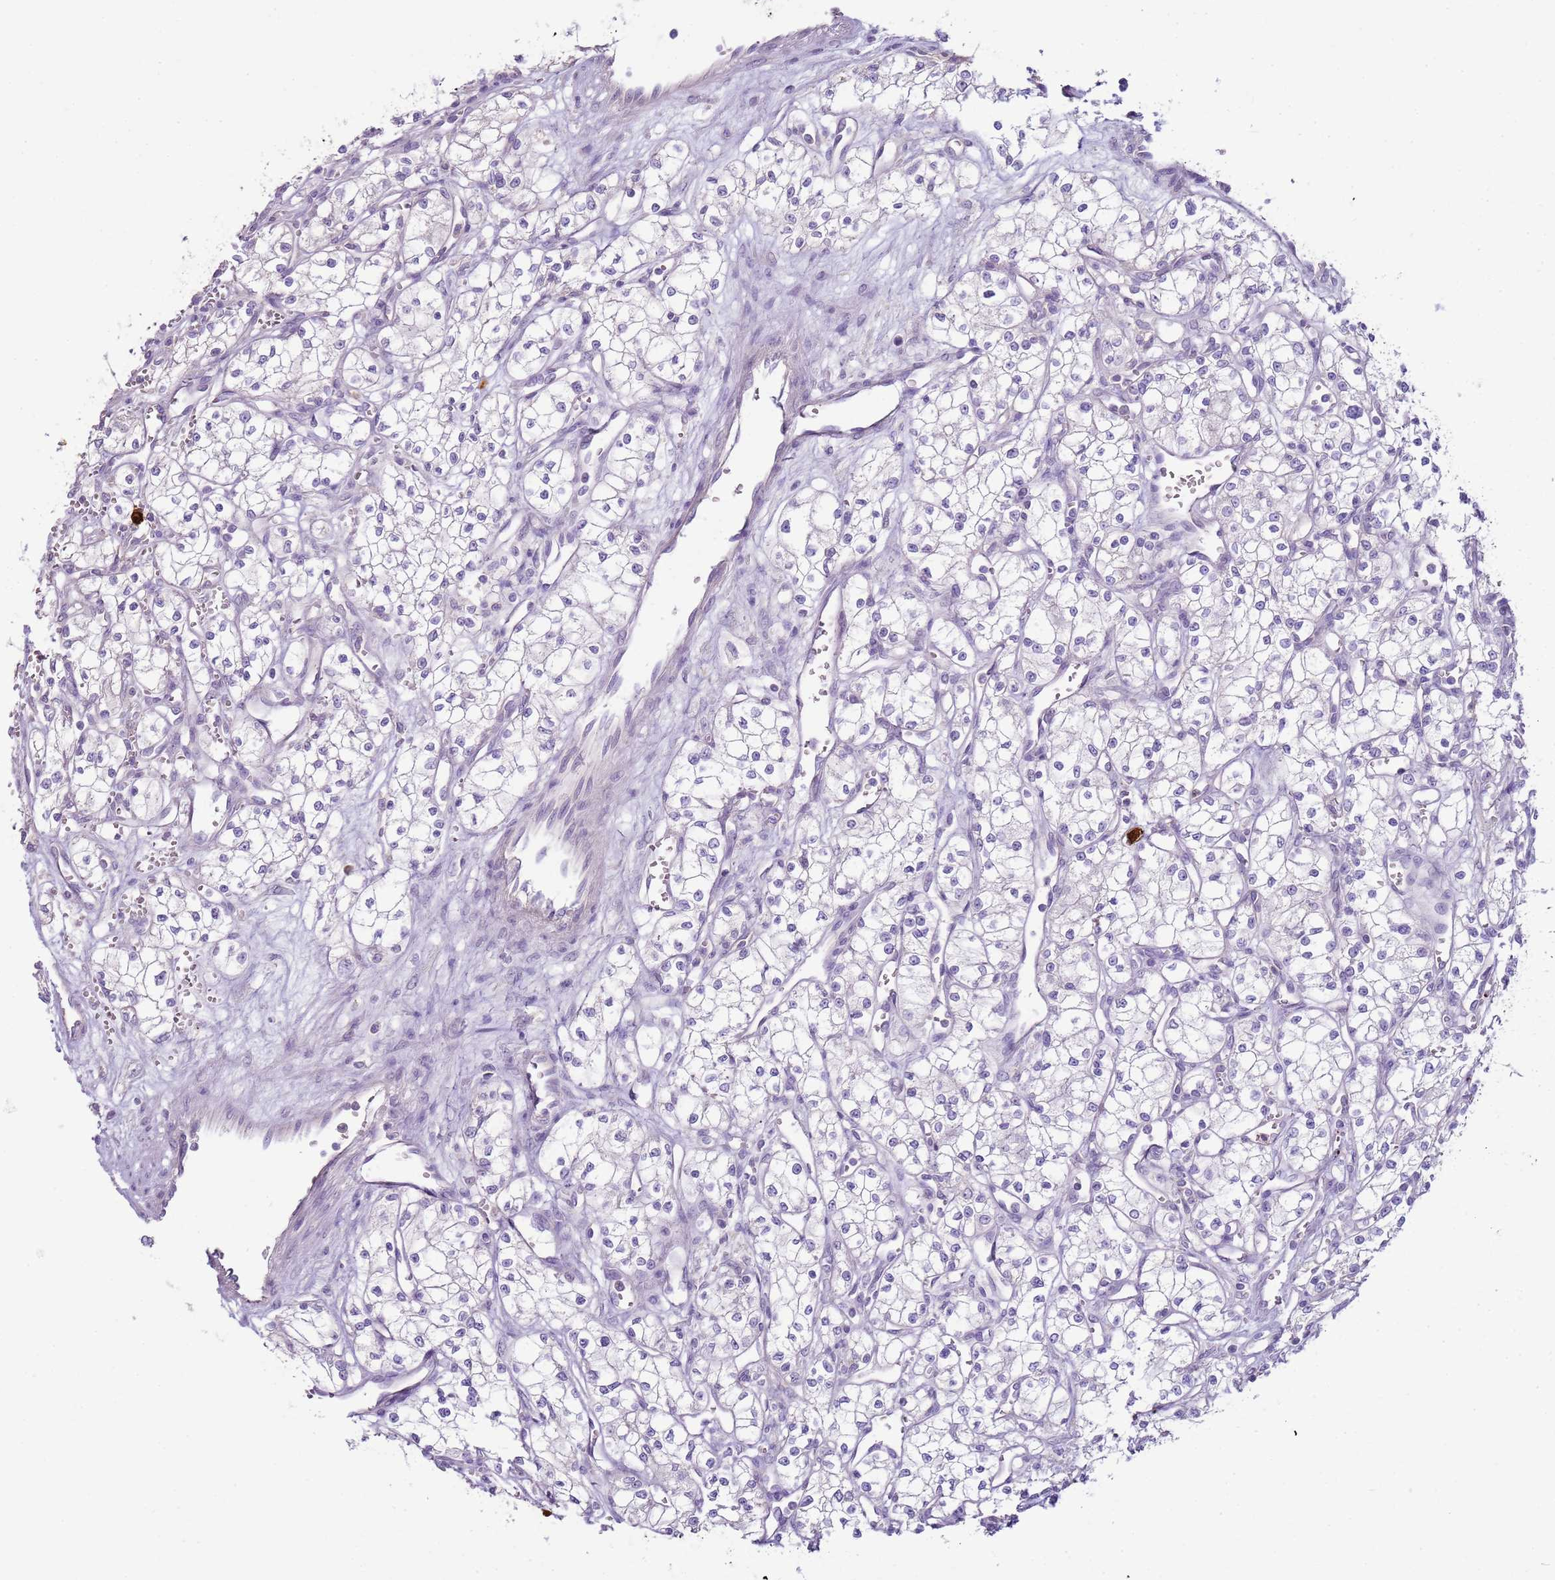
{"staining": {"intensity": "negative", "quantity": "none", "location": "none"}, "tissue": "renal cancer", "cell_type": "Tumor cells", "image_type": "cancer", "snomed": [{"axis": "morphology", "description": "Adenocarcinoma, NOS"}, {"axis": "topography", "description": "Kidney"}], "caption": "Immunohistochemistry micrograph of renal cancer (adenocarcinoma) stained for a protein (brown), which demonstrates no positivity in tumor cells.", "gene": "IL2RG", "patient": {"sex": "male", "age": 59}}